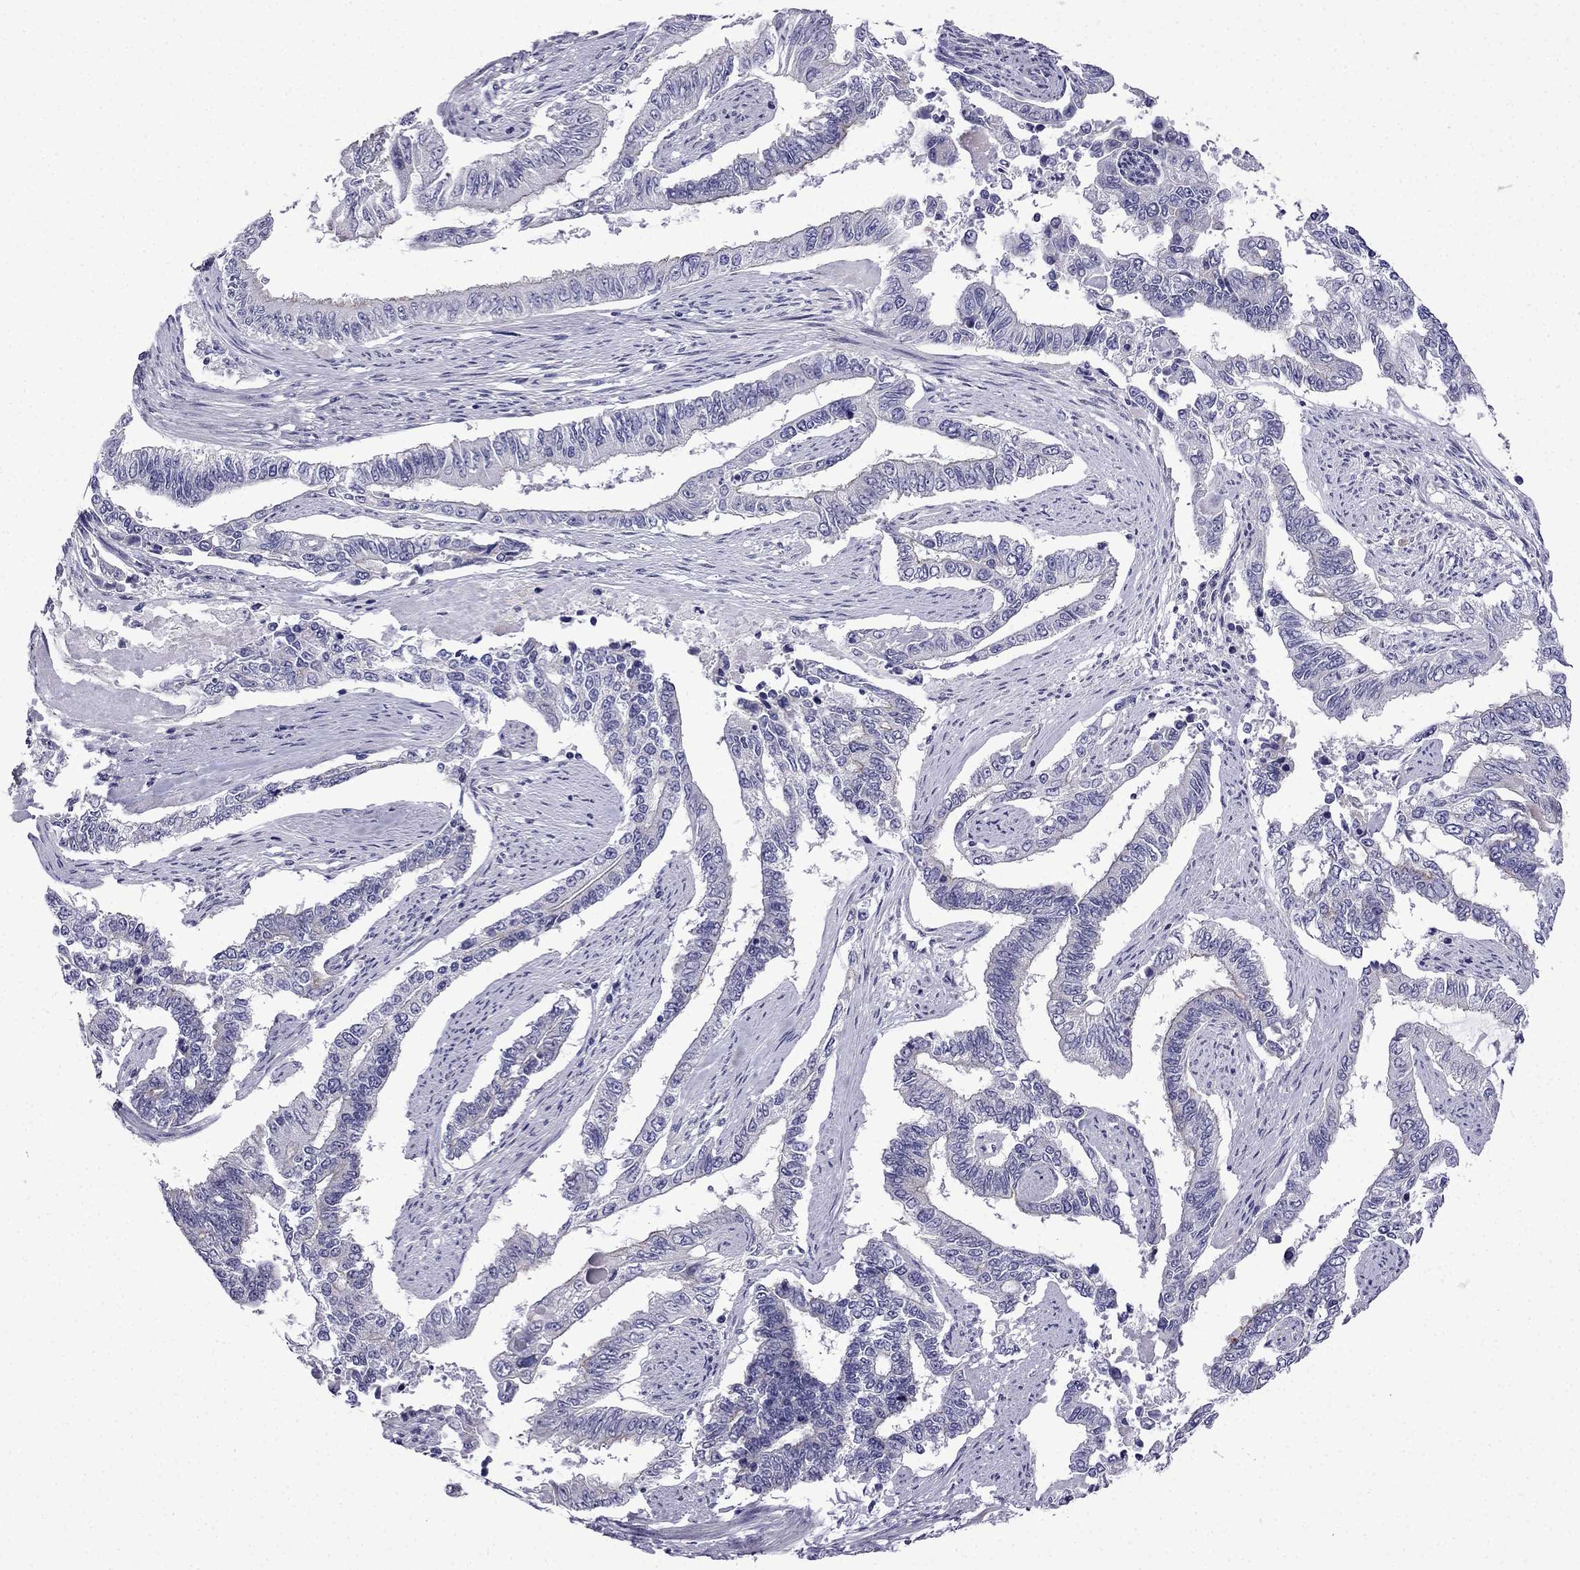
{"staining": {"intensity": "negative", "quantity": "none", "location": "none"}, "tissue": "endometrial cancer", "cell_type": "Tumor cells", "image_type": "cancer", "snomed": [{"axis": "morphology", "description": "Adenocarcinoma, NOS"}, {"axis": "topography", "description": "Uterus"}], "caption": "Micrograph shows no protein positivity in tumor cells of endometrial cancer (adenocarcinoma) tissue.", "gene": "POM121L12", "patient": {"sex": "female", "age": 59}}